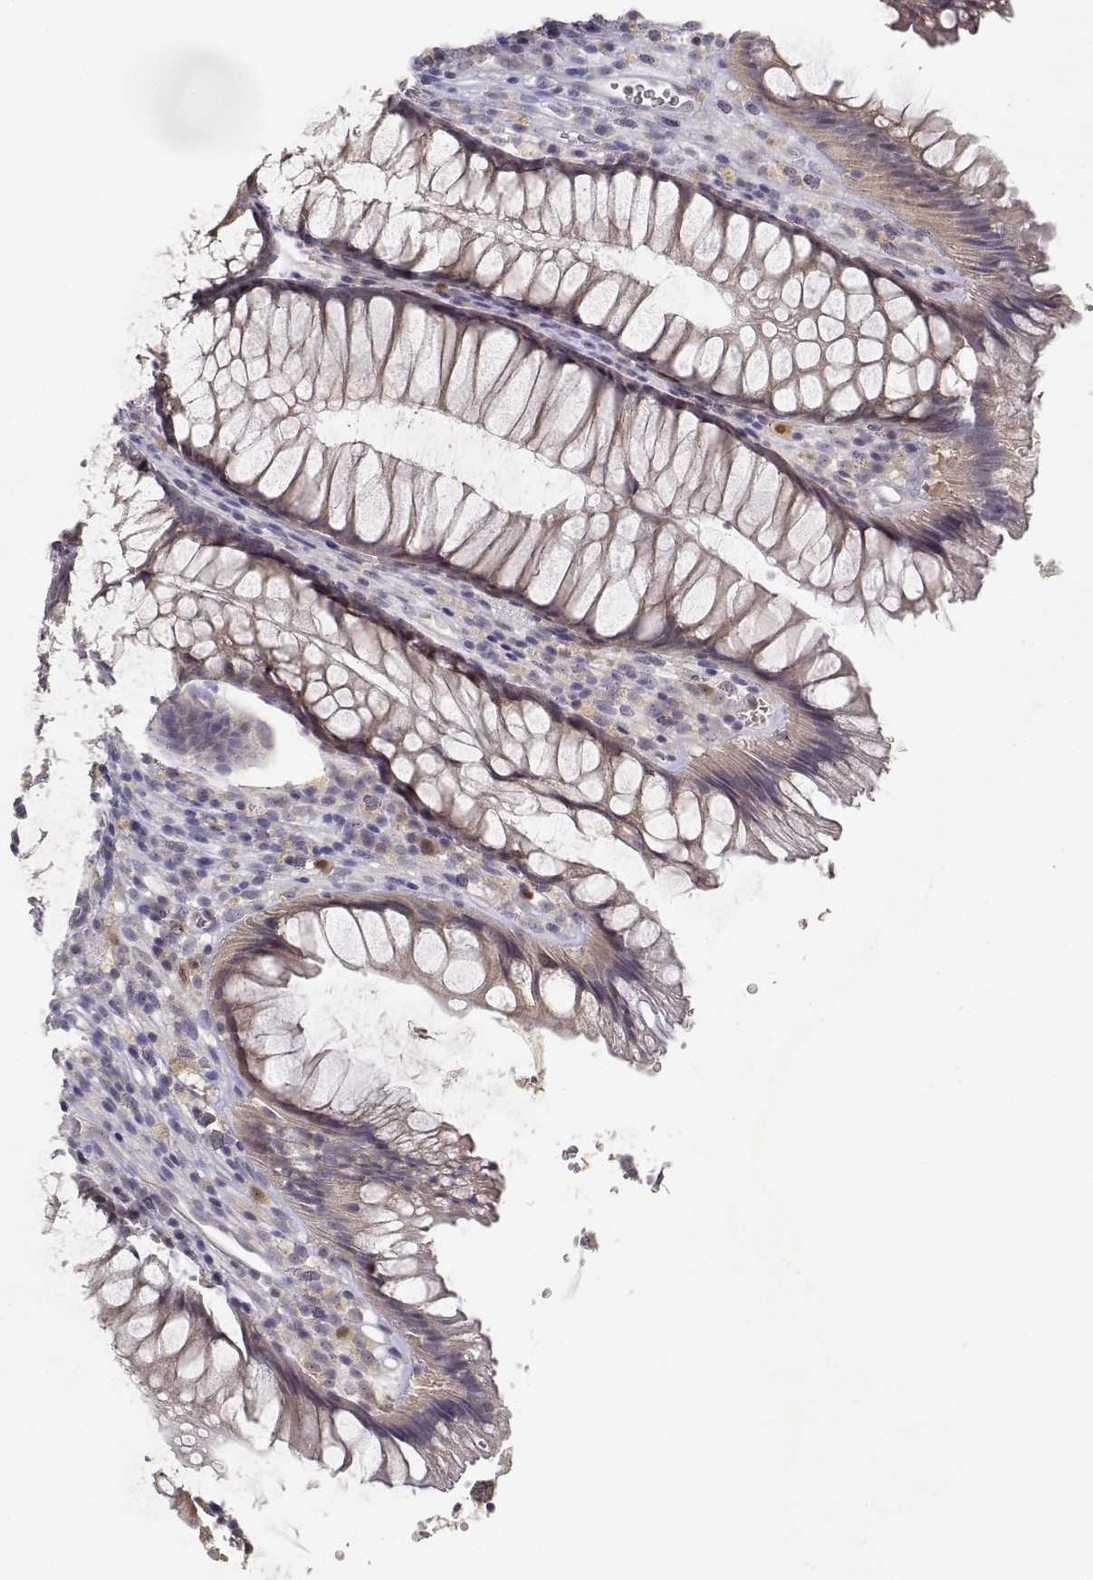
{"staining": {"intensity": "weak", "quantity": ">75%", "location": "cytoplasmic/membranous"}, "tissue": "rectum", "cell_type": "Glandular cells", "image_type": "normal", "snomed": [{"axis": "morphology", "description": "Normal tissue, NOS"}, {"axis": "topography", "description": "Smooth muscle"}, {"axis": "topography", "description": "Rectum"}], "caption": "A low amount of weak cytoplasmic/membranous staining is identified in approximately >75% of glandular cells in normal rectum.", "gene": "RAD51", "patient": {"sex": "male", "age": 53}}